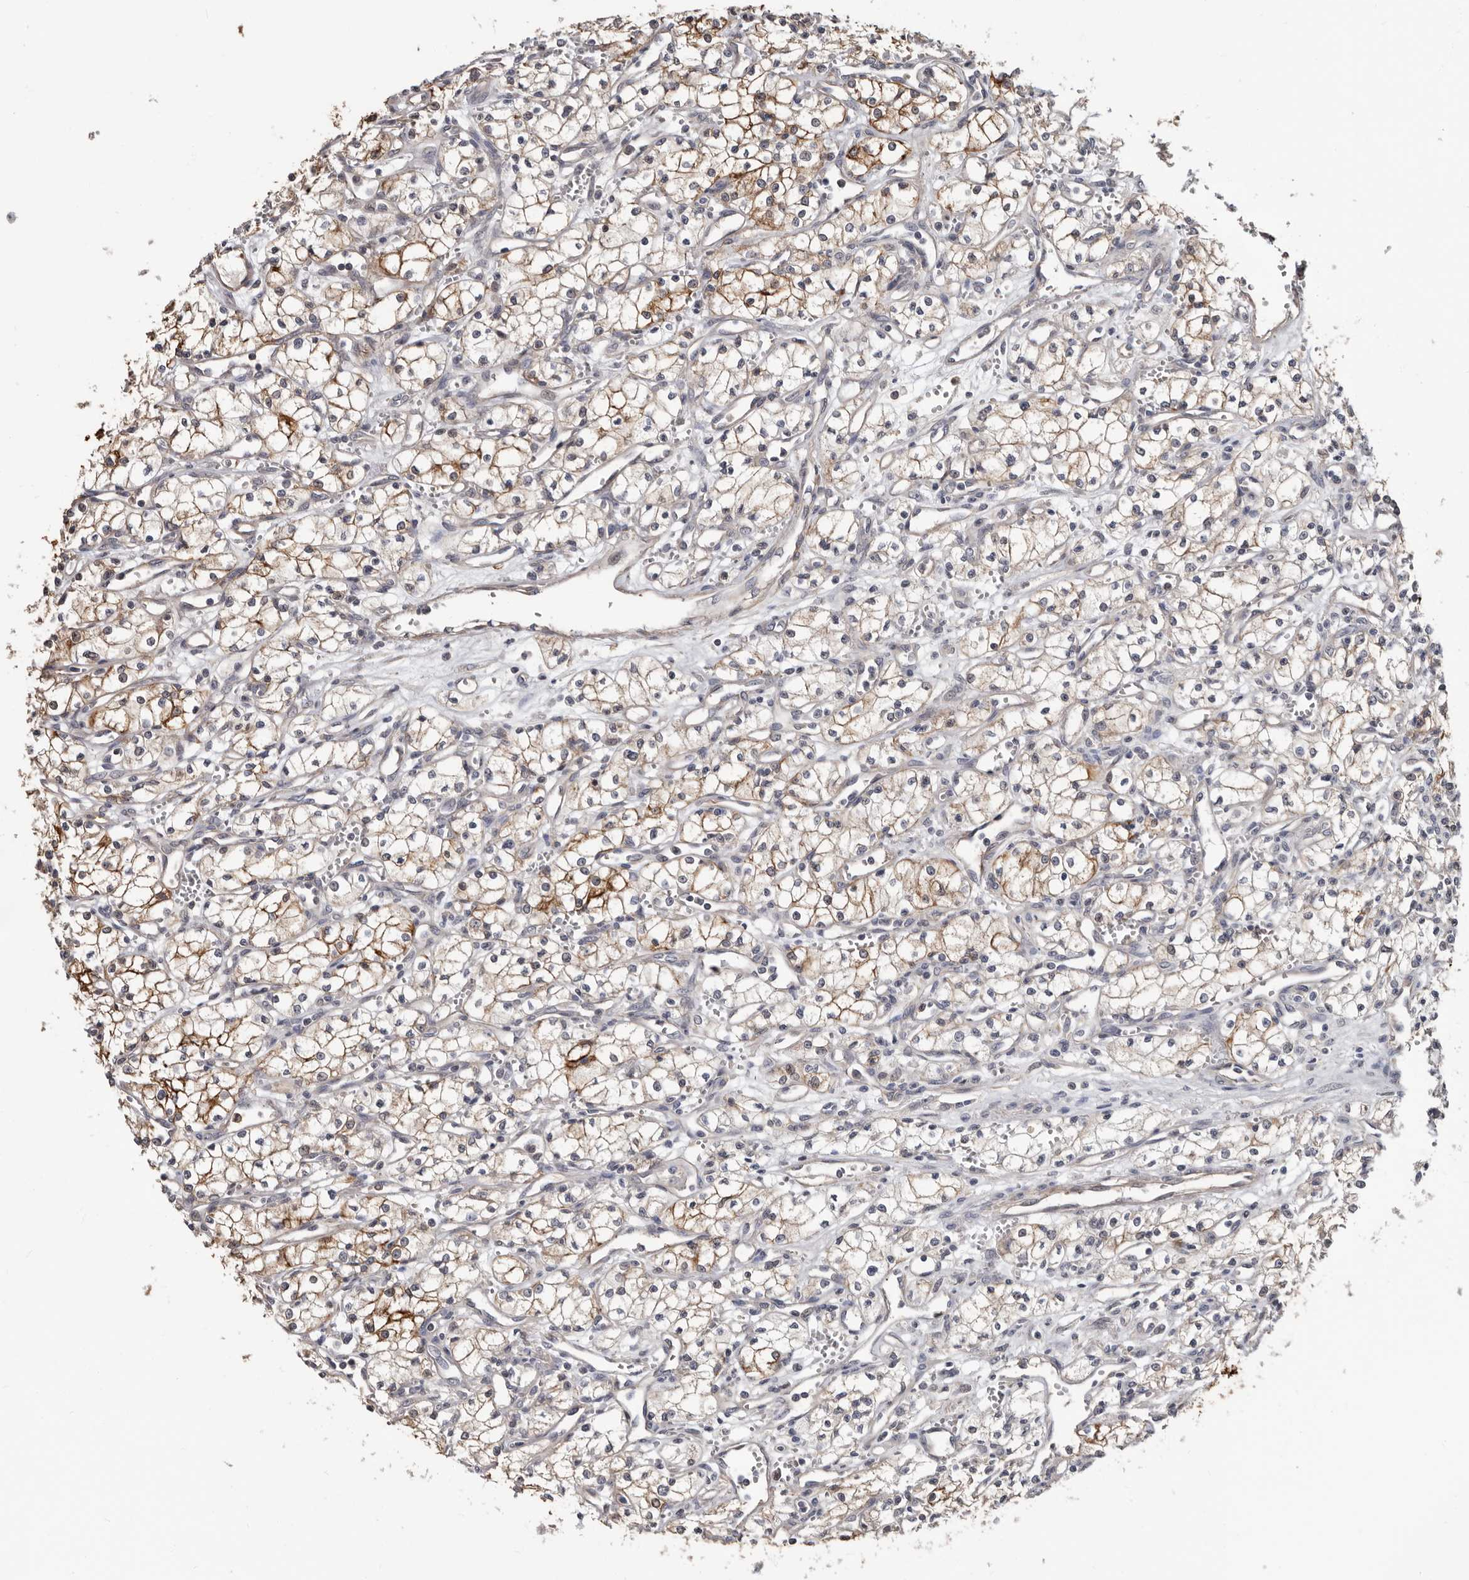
{"staining": {"intensity": "strong", "quantity": "25%-75%", "location": "cytoplasmic/membranous"}, "tissue": "renal cancer", "cell_type": "Tumor cells", "image_type": "cancer", "snomed": [{"axis": "morphology", "description": "Adenocarcinoma, NOS"}, {"axis": "topography", "description": "Kidney"}], "caption": "Immunohistochemical staining of human renal cancer (adenocarcinoma) demonstrates high levels of strong cytoplasmic/membranous protein positivity in approximately 25%-75% of tumor cells.", "gene": "MRPL18", "patient": {"sex": "male", "age": 59}}